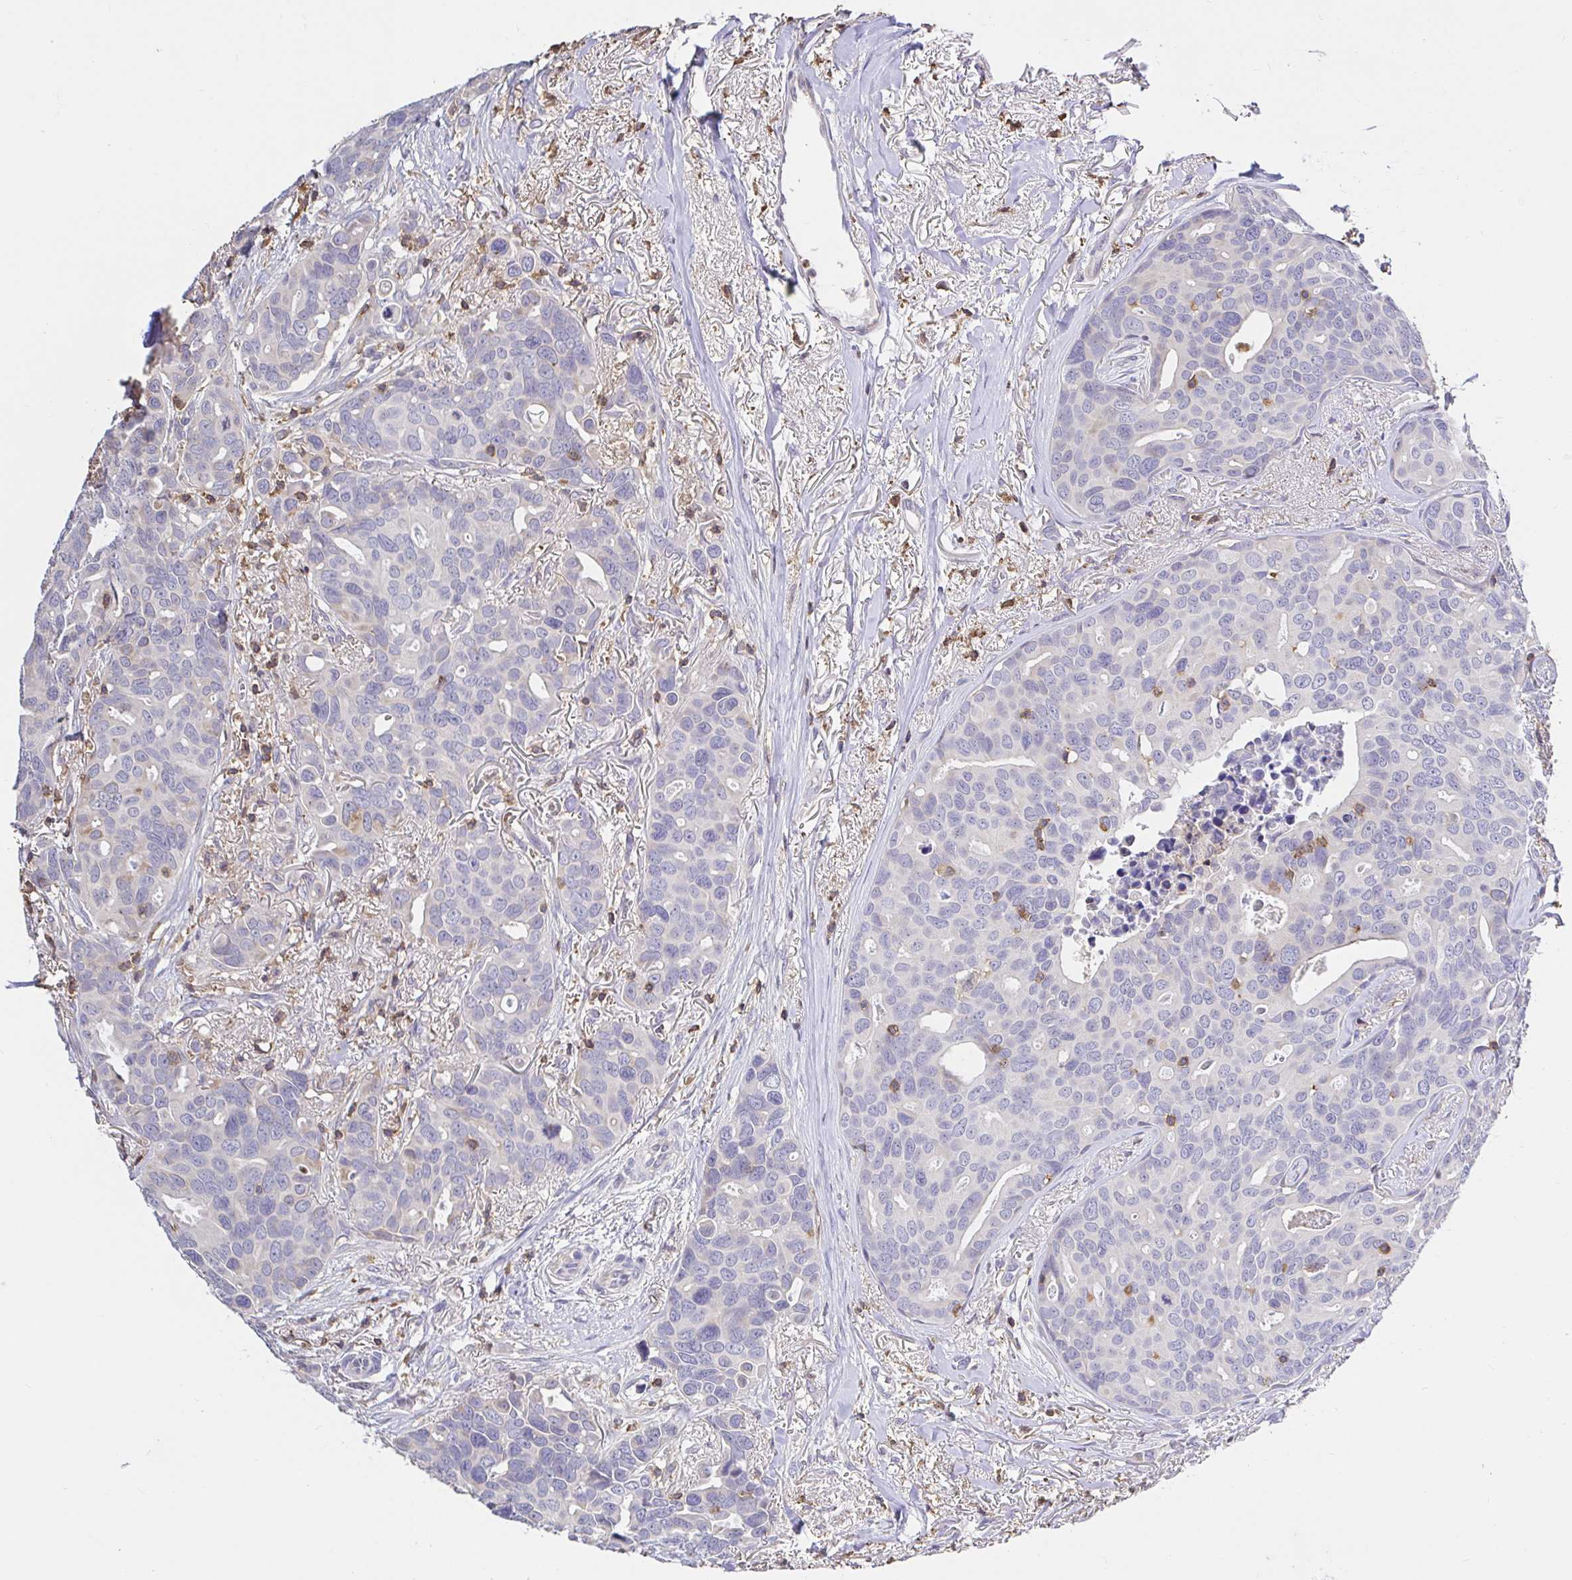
{"staining": {"intensity": "negative", "quantity": "none", "location": "none"}, "tissue": "breast cancer", "cell_type": "Tumor cells", "image_type": "cancer", "snomed": [{"axis": "morphology", "description": "Duct carcinoma"}, {"axis": "topography", "description": "Breast"}], "caption": "Immunohistochemical staining of breast intraductal carcinoma displays no significant staining in tumor cells. (Stains: DAB immunohistochemistry with hematoxylin counter stain, Microscopy: brightfield microscopy at high magnification).", "gene": "SKAP1", "patient": {"sex": "female", "age": 54}}